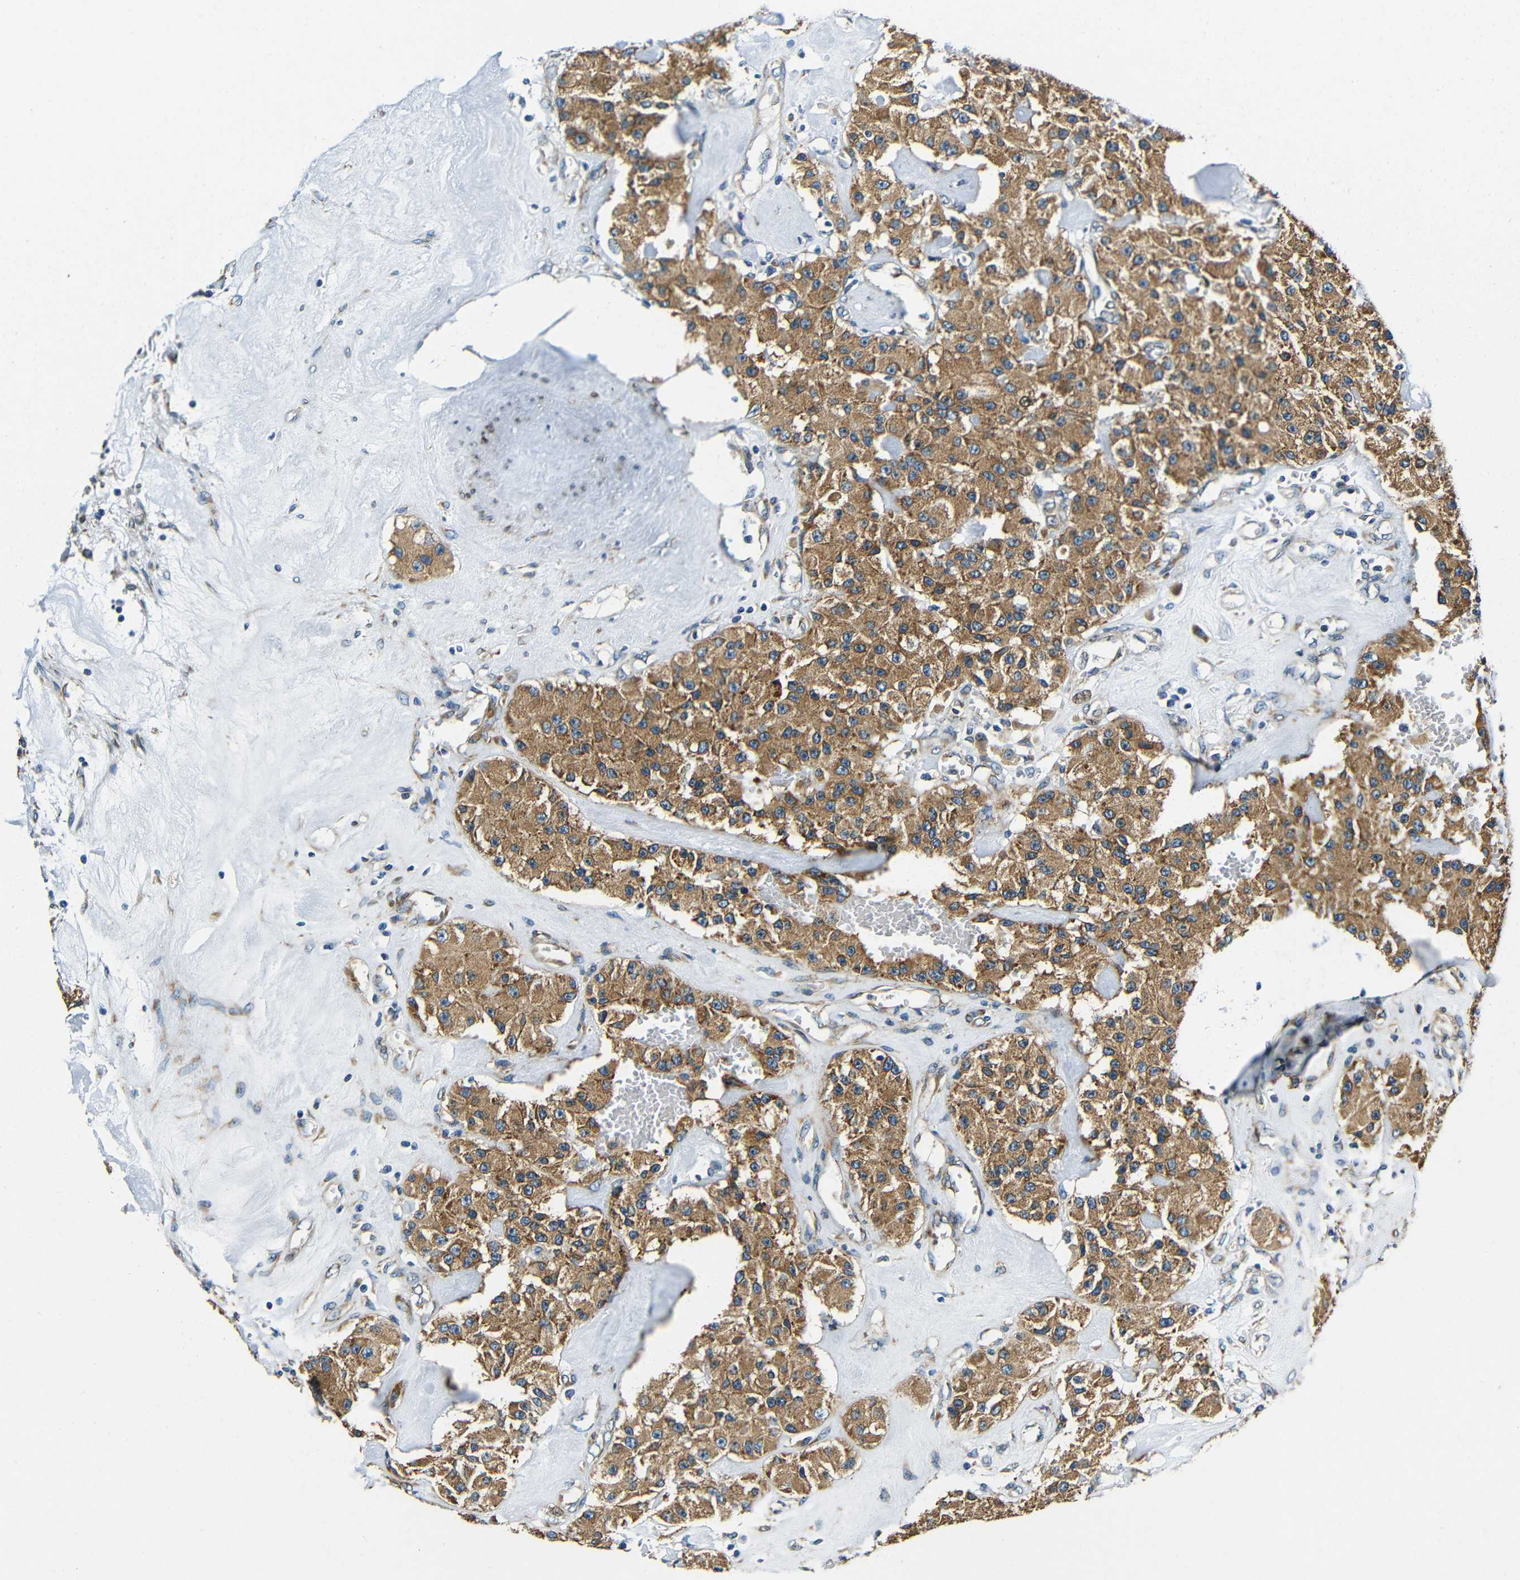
{"staining": {"intensity": "moderate", "quantity": ">75%", "location": "cytoplasmic/membranous"}, "tissue": "carcinoid", "cell_type": "Tumor cells", "image_type": "cancer", "snomed": [{"axis": "morphology", "description": "Carcinoid, malignant, NOS"}, {"axis": "topography", "description": "Pancreas"}], "caption": "DAB immunohistochemical staining of carcinoid demonstrates moderate cytoplasmic/membranous protein staining in approximately >75% of tumor cells.", "gene": "VAPB", "patient": {"sex": "male", "age": 41}}